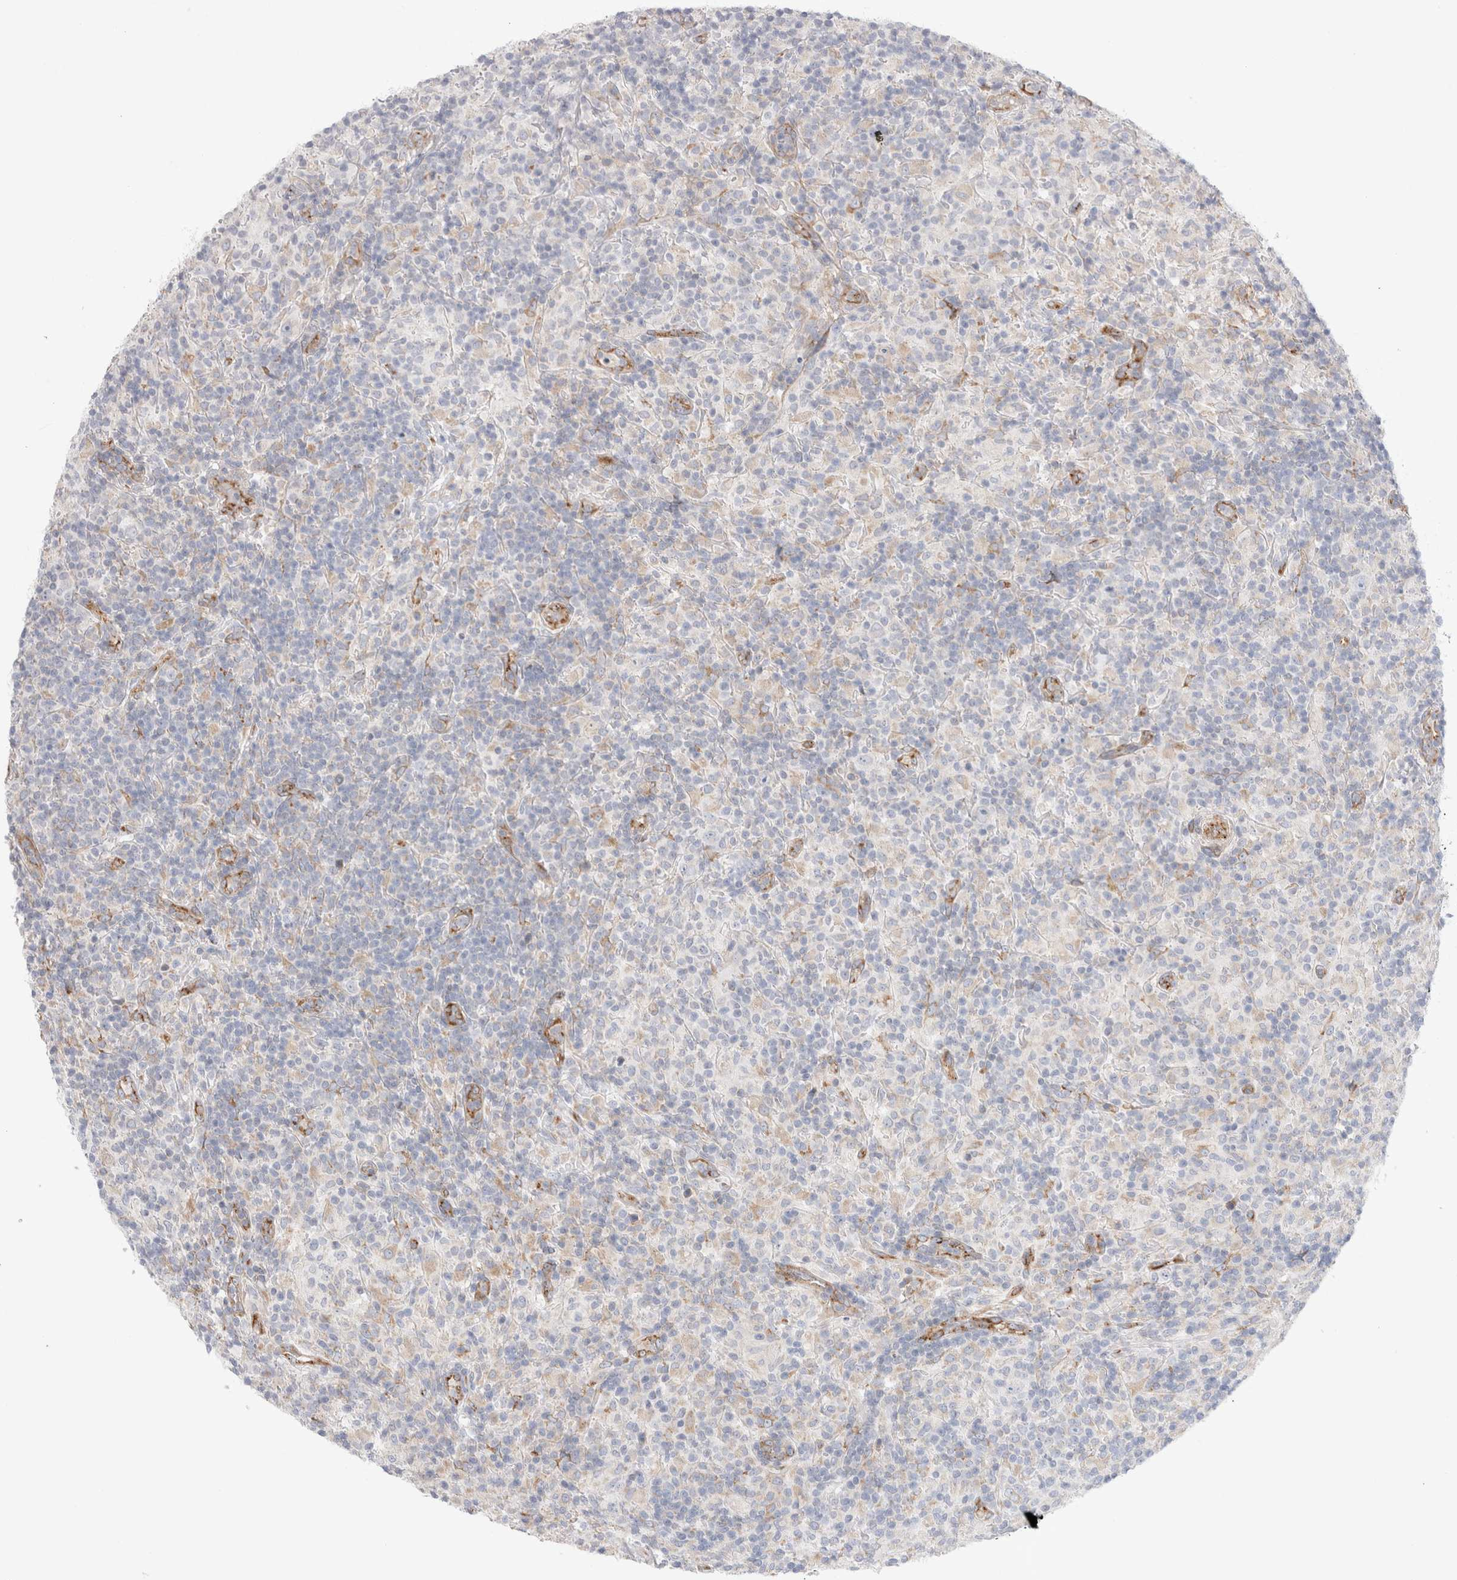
{"staining": {"intensity": "negative", "quantity": "none", "location": "none"}, "tissue": "lymphoma", "cell_type": "Tumor cells", "image_type": "cancer", "snomed": [{"axis": "morphology", "description": "Hodgkin's disease, NOS"}, {"axis": "topography", "description": "Lymph node"}], "caption": "This is an immunohistochemistry (IHC) photomicrograph of Hodgkin's disease. There is no staining in tumor cells.", "gene": "CNPY4", "patient": {"sex": "male", "age": 70}}